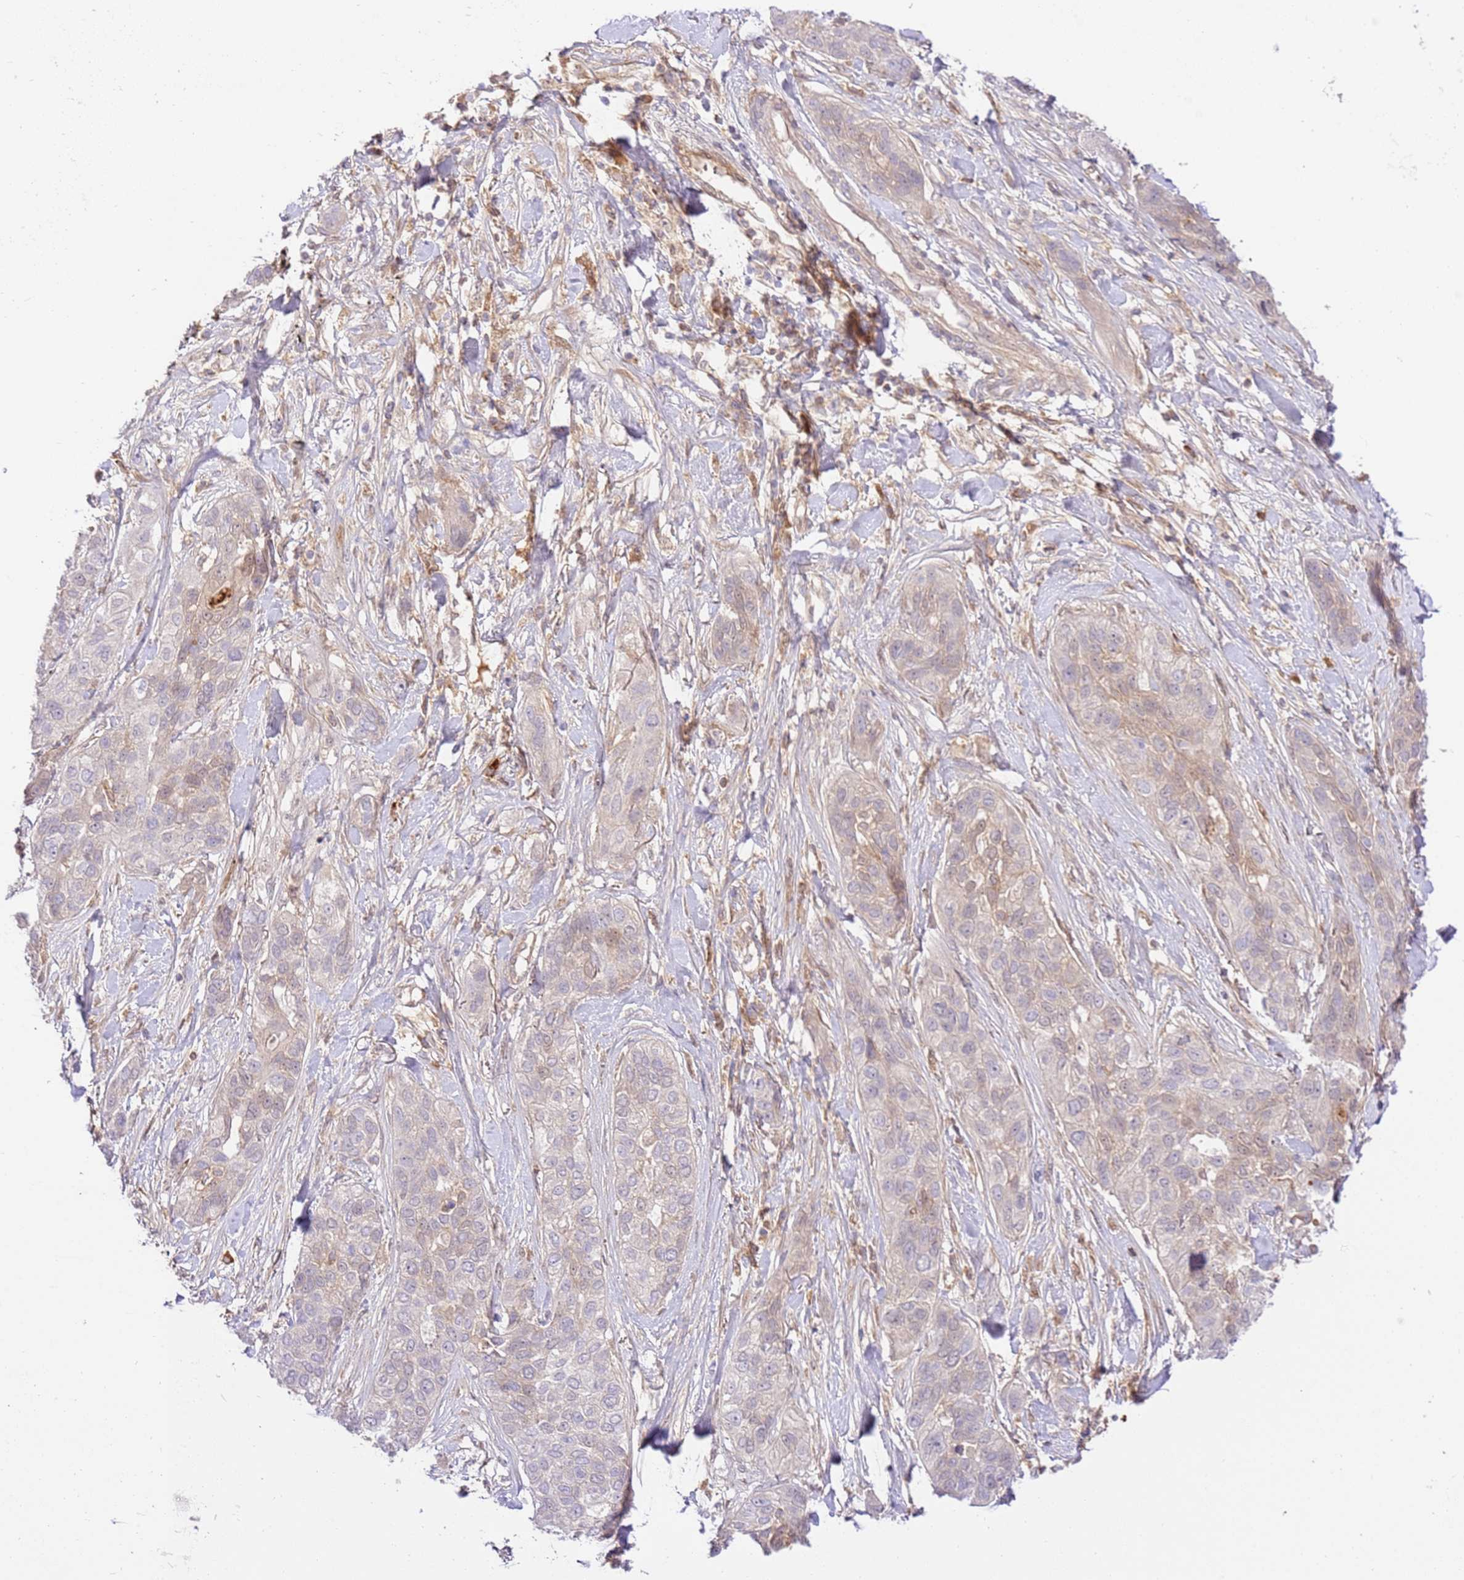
{"staining": {"intensity": "weak", "quantity": "<25%", "location": "cytoplasmic/membranous"}, "tissue": "lung cancer", "cell_type": "Tumor cells", "image_type": "cancer", "snomed": [{"axis": "morphology", "description": "Squamous cell carcinoma, NOS"}, {"axis": "topography", "description": "Lung"}], "caption": "IHC micrograph of neoplastic tissue: lung cancer stained with DAB demonstrates no significant protein expression in tumor cells. (Brightfield microscopy of DAB IHC at high magnification).", "gene": "C8G", "patient": {"sex": "female", "age": 70}}